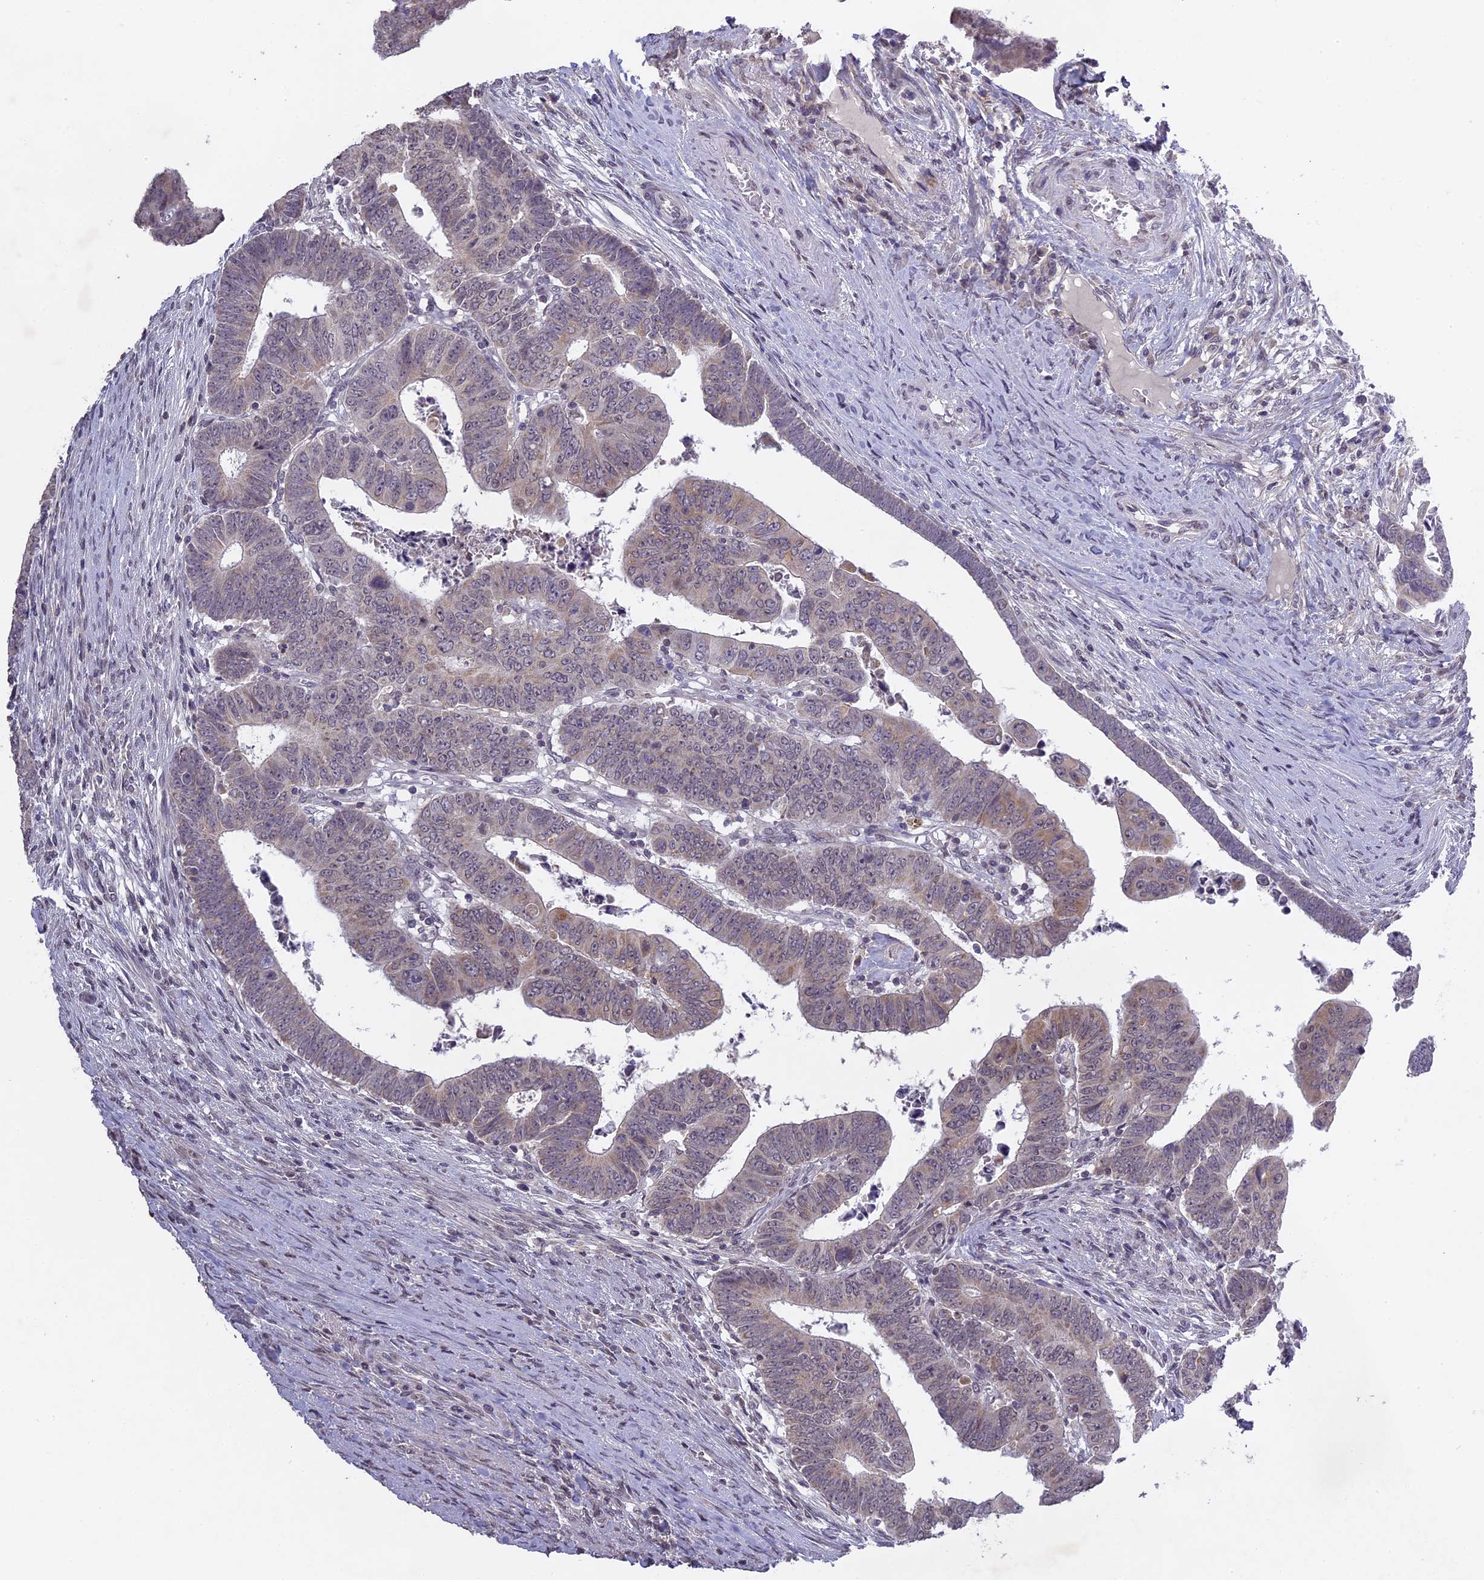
{"staining": {"intensity": "weak", "quantity": "25%-75%", "location": "cytoplasmic/membranous"}, "tissue": "colorectal cancer", "cell_type": "Tumor cells", "image_type": "cancer", "snomed": [{"axis": "morphology", "description": "Normal tissue, NOS"}, {"axis": "morphology", "description": "Adenocarcinoma, NOS"}, {"axis": "topography", "description": "Rectum"}], "caption": "A photomicrograph of colorectal cancer (adenocarcinoma) stained for a protein exhibits weak cytoplasmic/membranous brown staining in tumor cells.", "gene": "ERG28", "patient": {"sex": "female", "age": 65}}